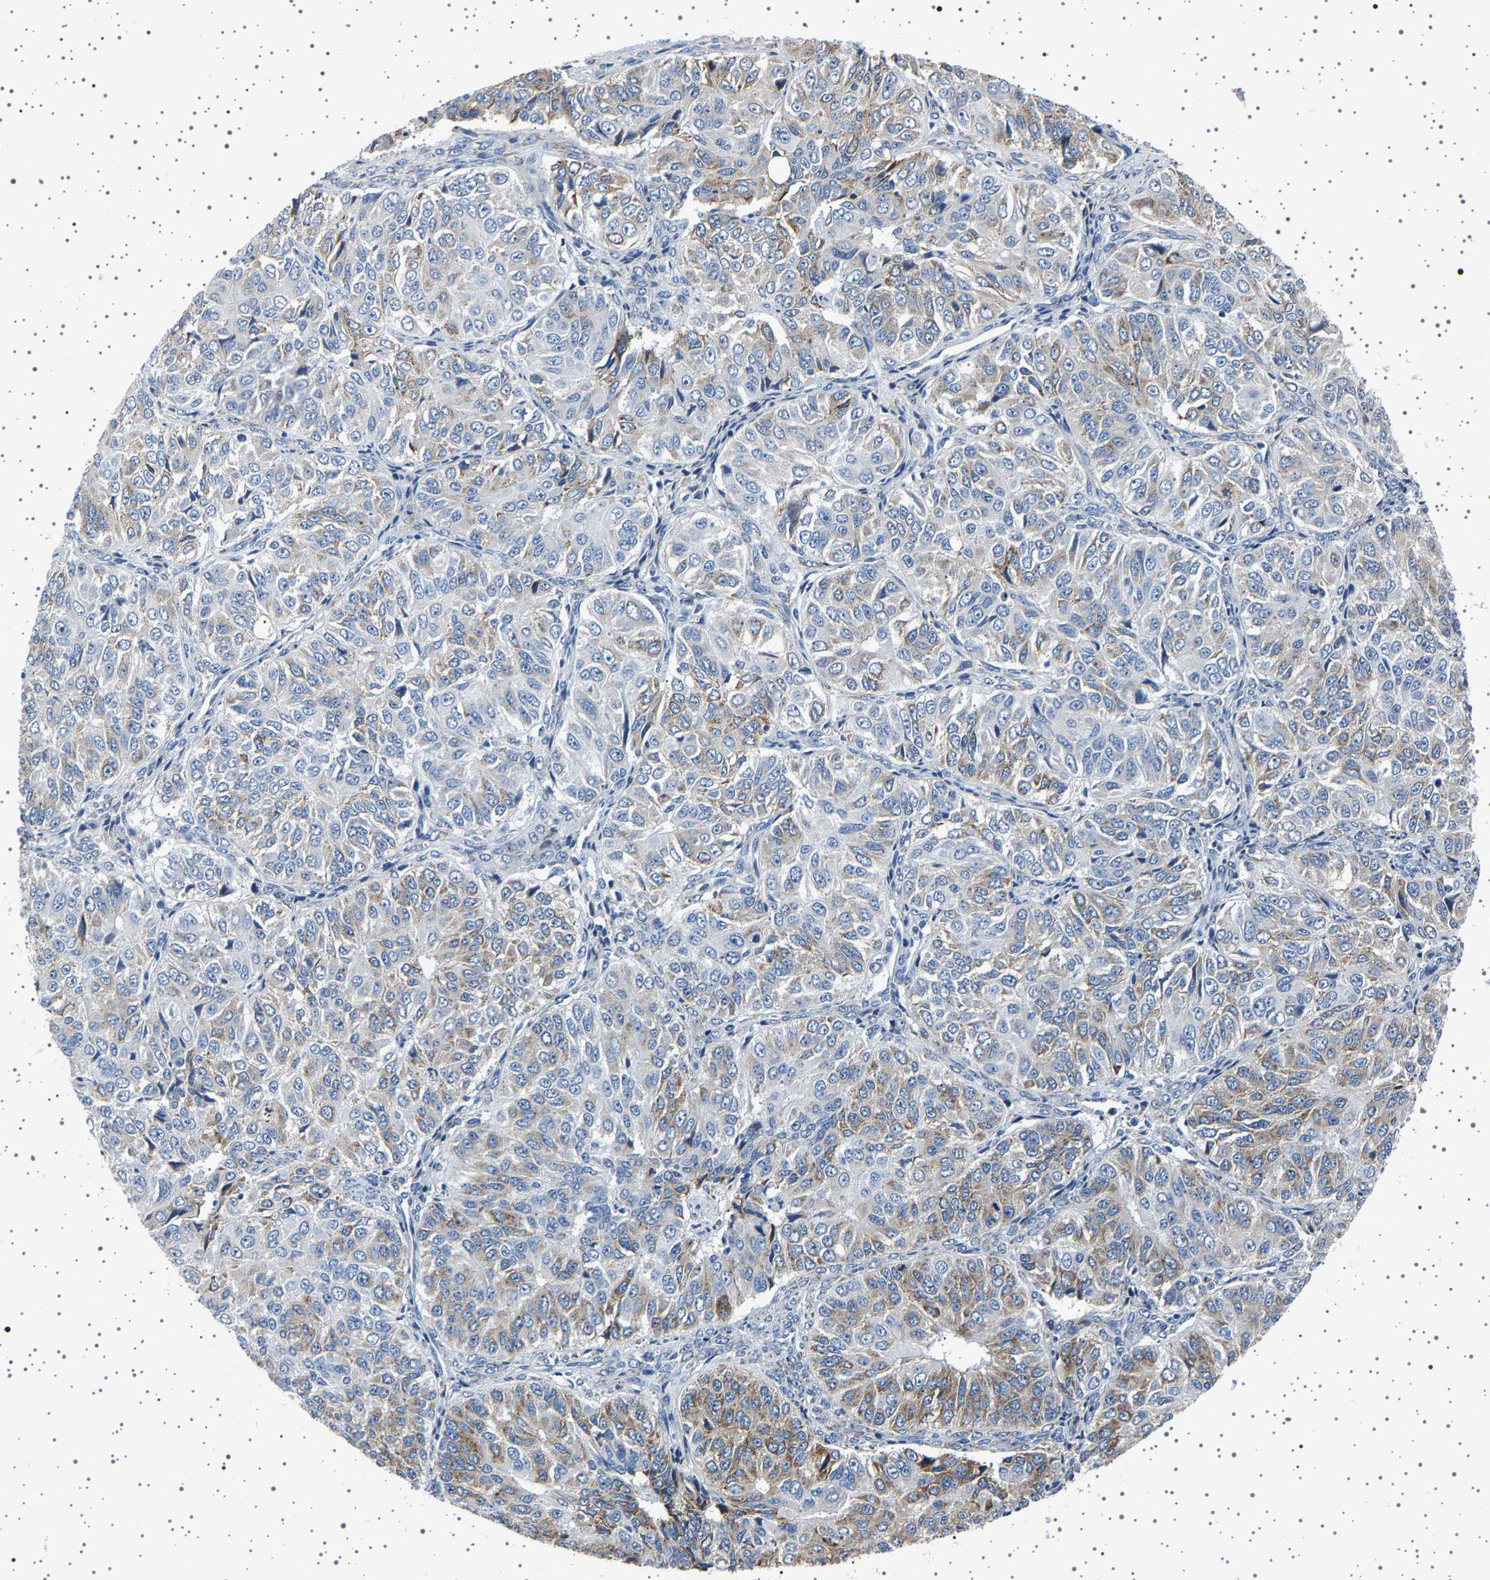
{"staining": {"intensity": "moderate", "quantity": "25%-75%", "location": "cytoplasmic/membranous"}, "tissue": "ovarian cancer", "cell_type": "Tumor cells", "image_type": "cancer", "snomed": [{"axis": "morphology", "description": "Carcinoma, endometroid"}, {"axis": "topography", "description": "Ovary"}], "caption": "Moderate cytoplasmic/membranous expression for a protein is present in about 25%-75% of tumor cells of endometroid carcinoma (ovarian) using immunohistochemistry (IHC).", "gene": "FTCD", "patient": {"sex": "female", "age": 51}}